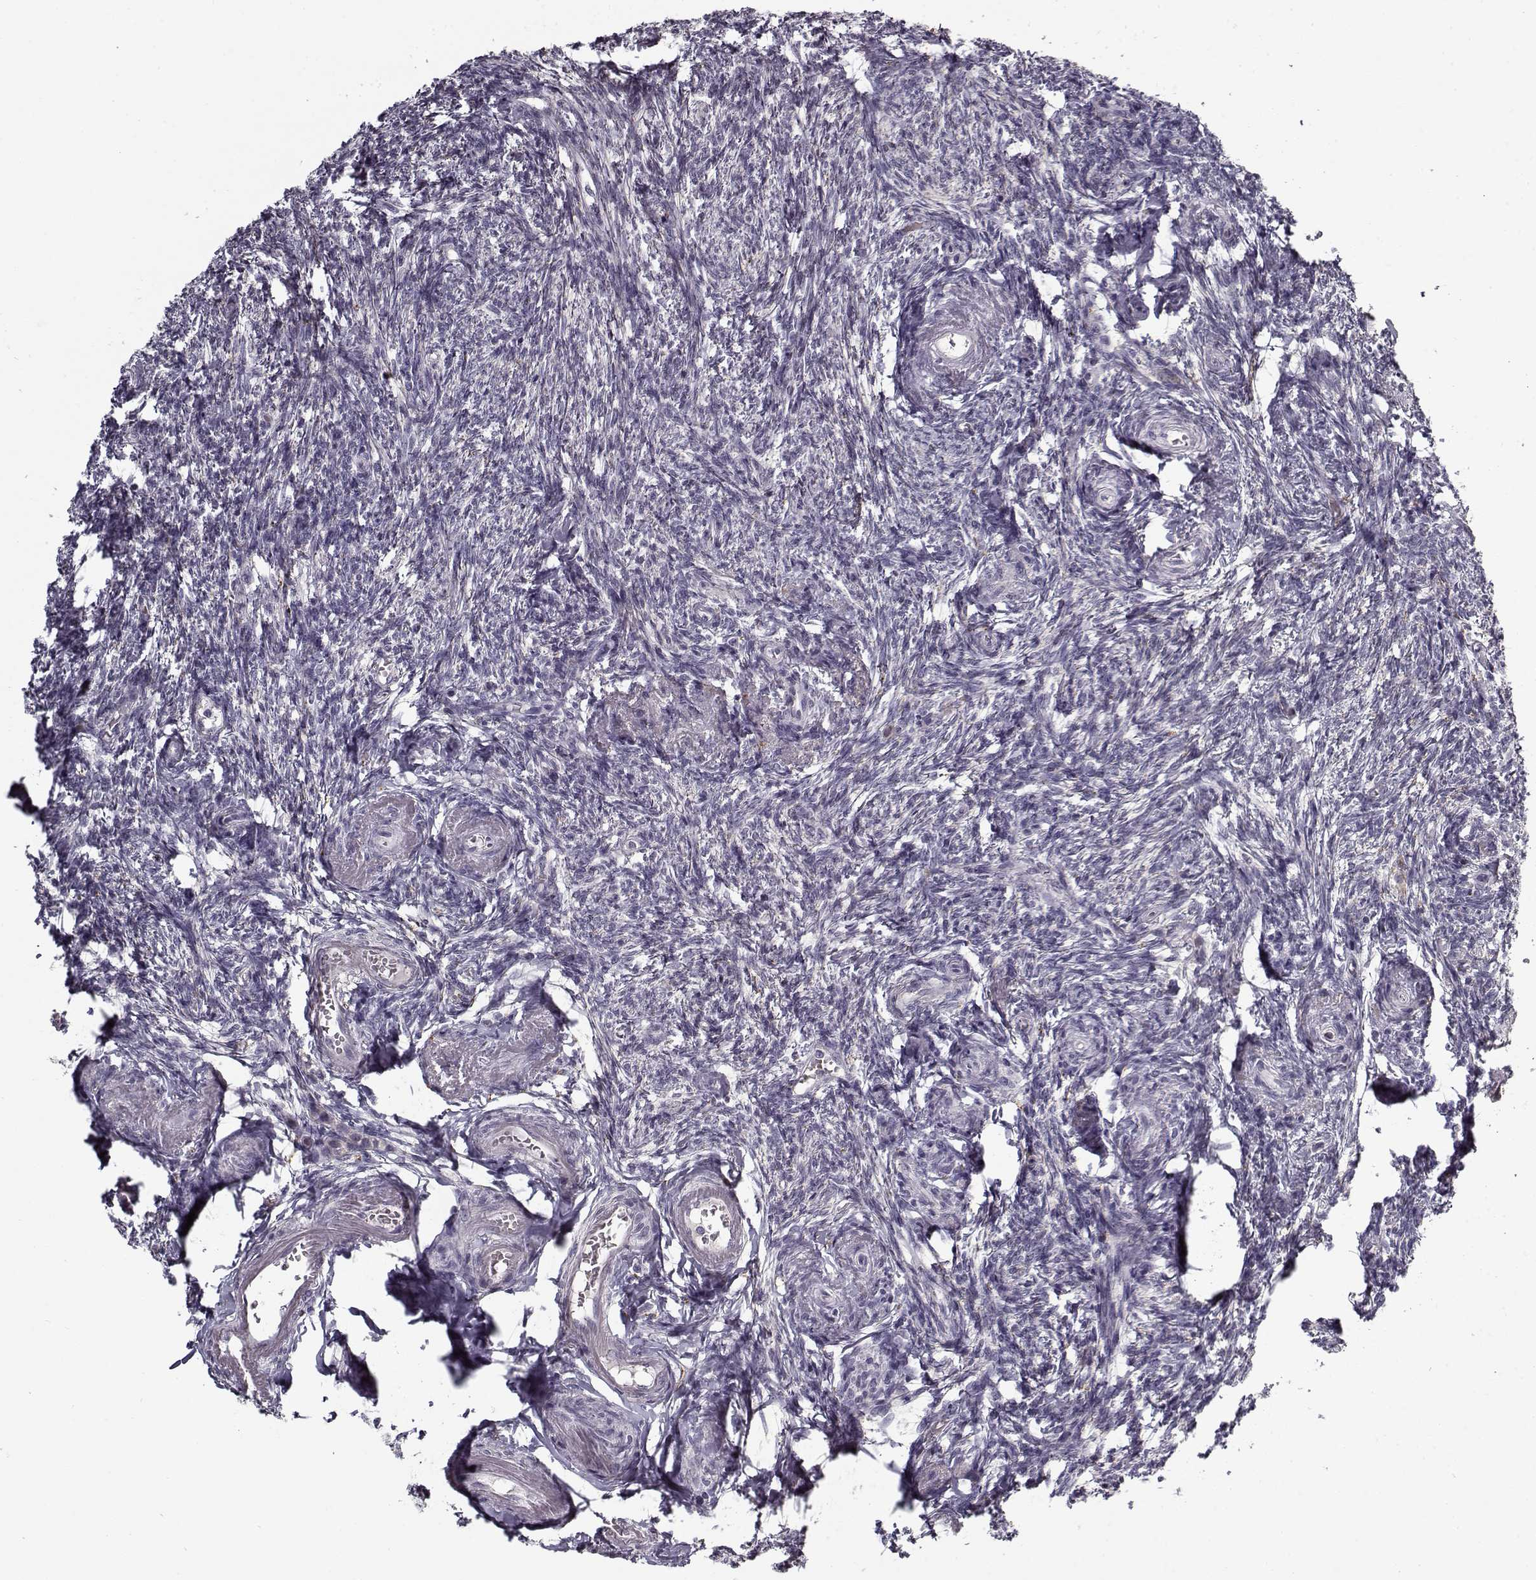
{"staining": {"intensity": "negative", "quantity": "none", "location": "none"}, "tissue": "ovary", "cell_type": "Follicle cells", "image_type": "normal", "snomed": [{"axis": "morphology", "description": "Normal tissue, NOS"}, {"axis": "topography", "description": "Ovary"}], "caption": "IHC photomicrograph of normal ovary: human ovary stained with DAB (3,3'-diaminobenzidine) shows no significant protein positivity in follicle cells. Nuclei are stained in blue.", "gene": "SNCA", "patient": {"sex": "female", "age": 72}}